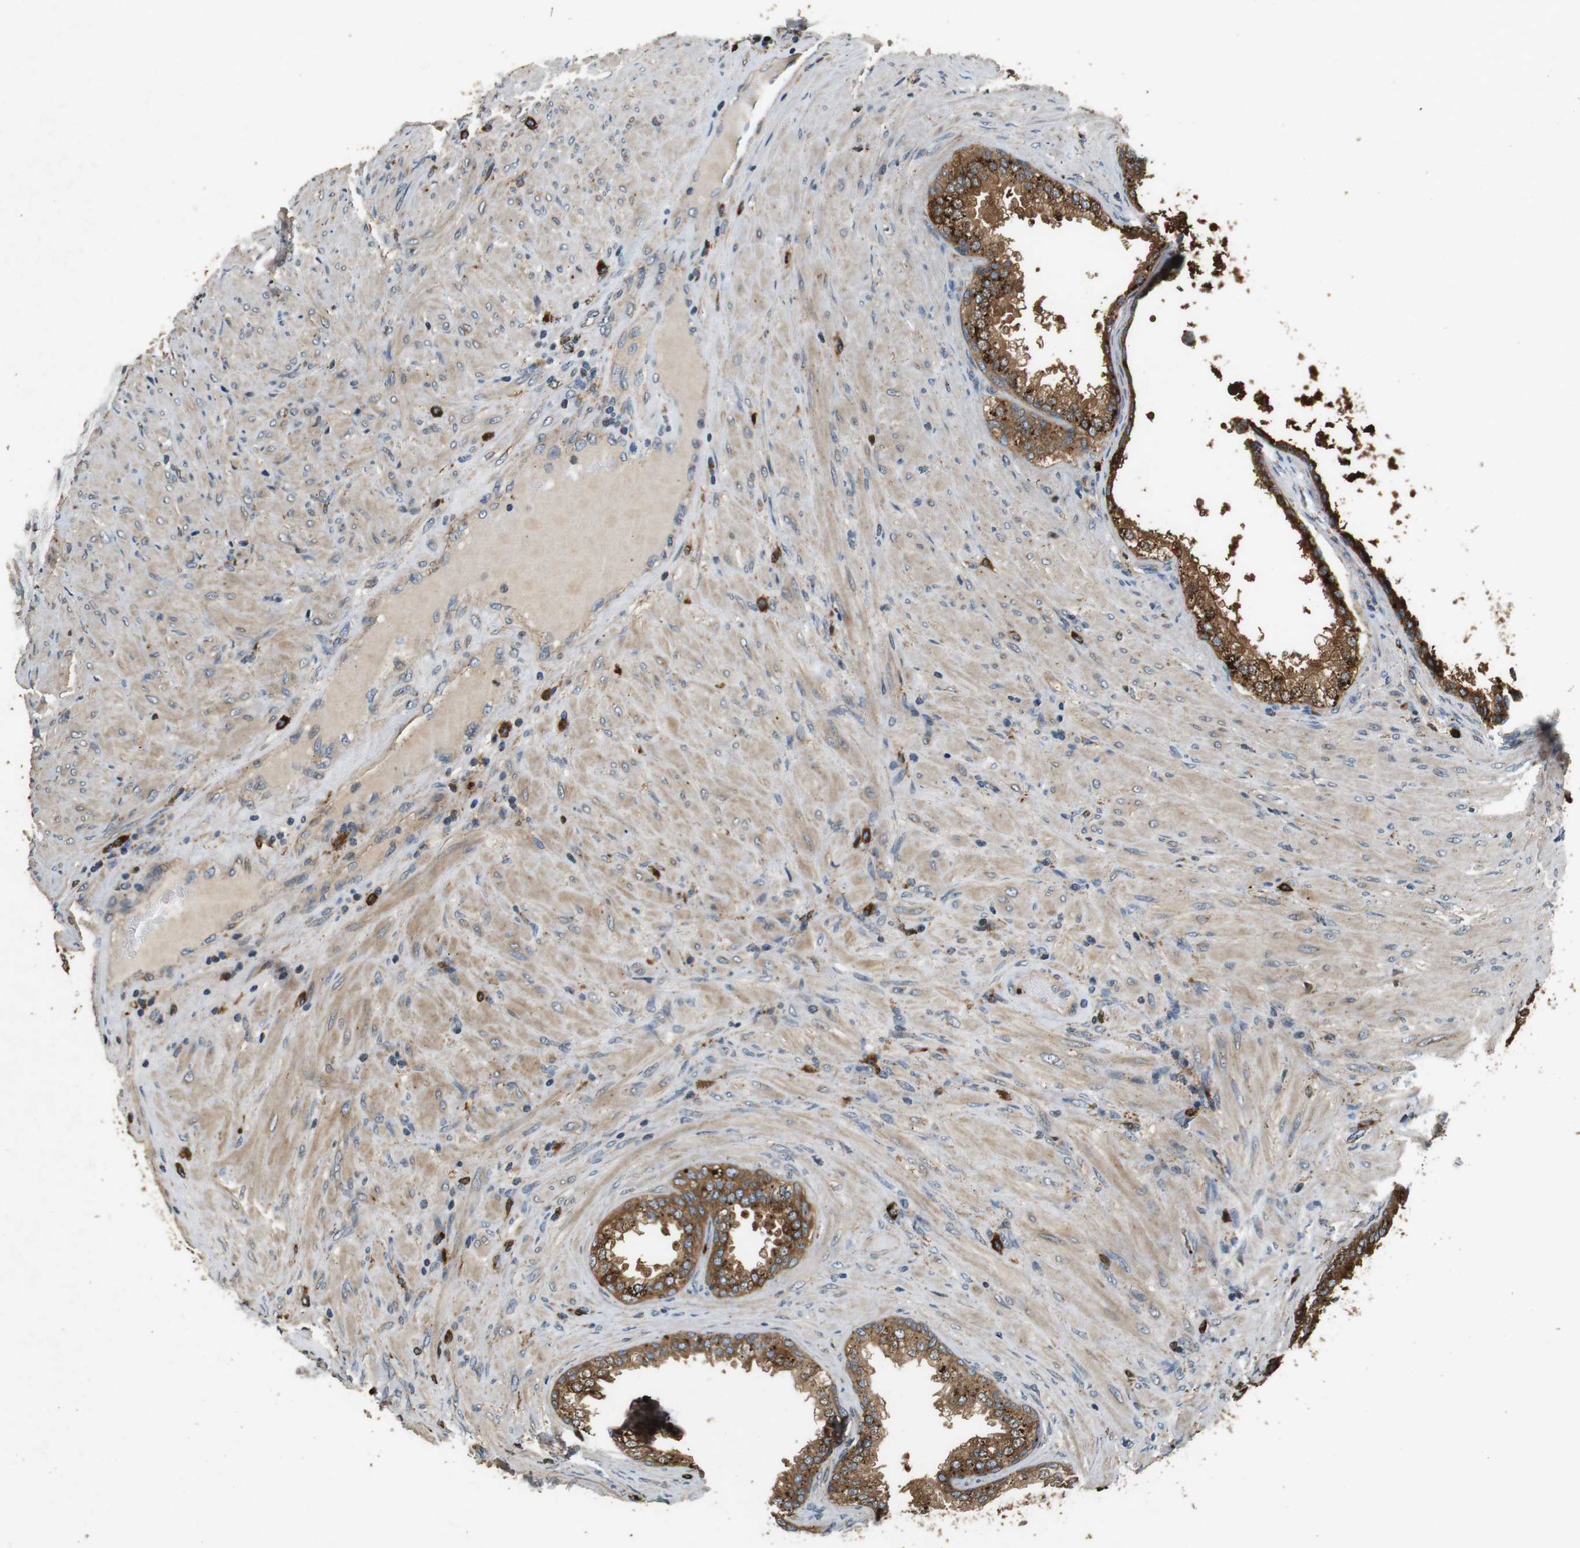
{"staining": {"intensity": "moderate", "quantity": ">75%", "location": "cytoplasmic/membranous"}, "tissue": "prostate", "cell_type": "Glandular cells", "image_type": "normal", "snomed": [{"axis": "morphology", "description": "Normal tissue, NOS"}, {"axis": "topography", "description": "Prostate"}], "caption": "Immunohistochemical staining of normal prostate exhibits >75% levels of moderate cytoplasmic/membranous protein staining in approximately >75% of glandular cells. (DAB (3,3'-diaminobenzidine) = brown stain, brightfield microscopy at high magnification).", "gene": "TXNRD1", "patient": {"sex": "male", "age": 76}}